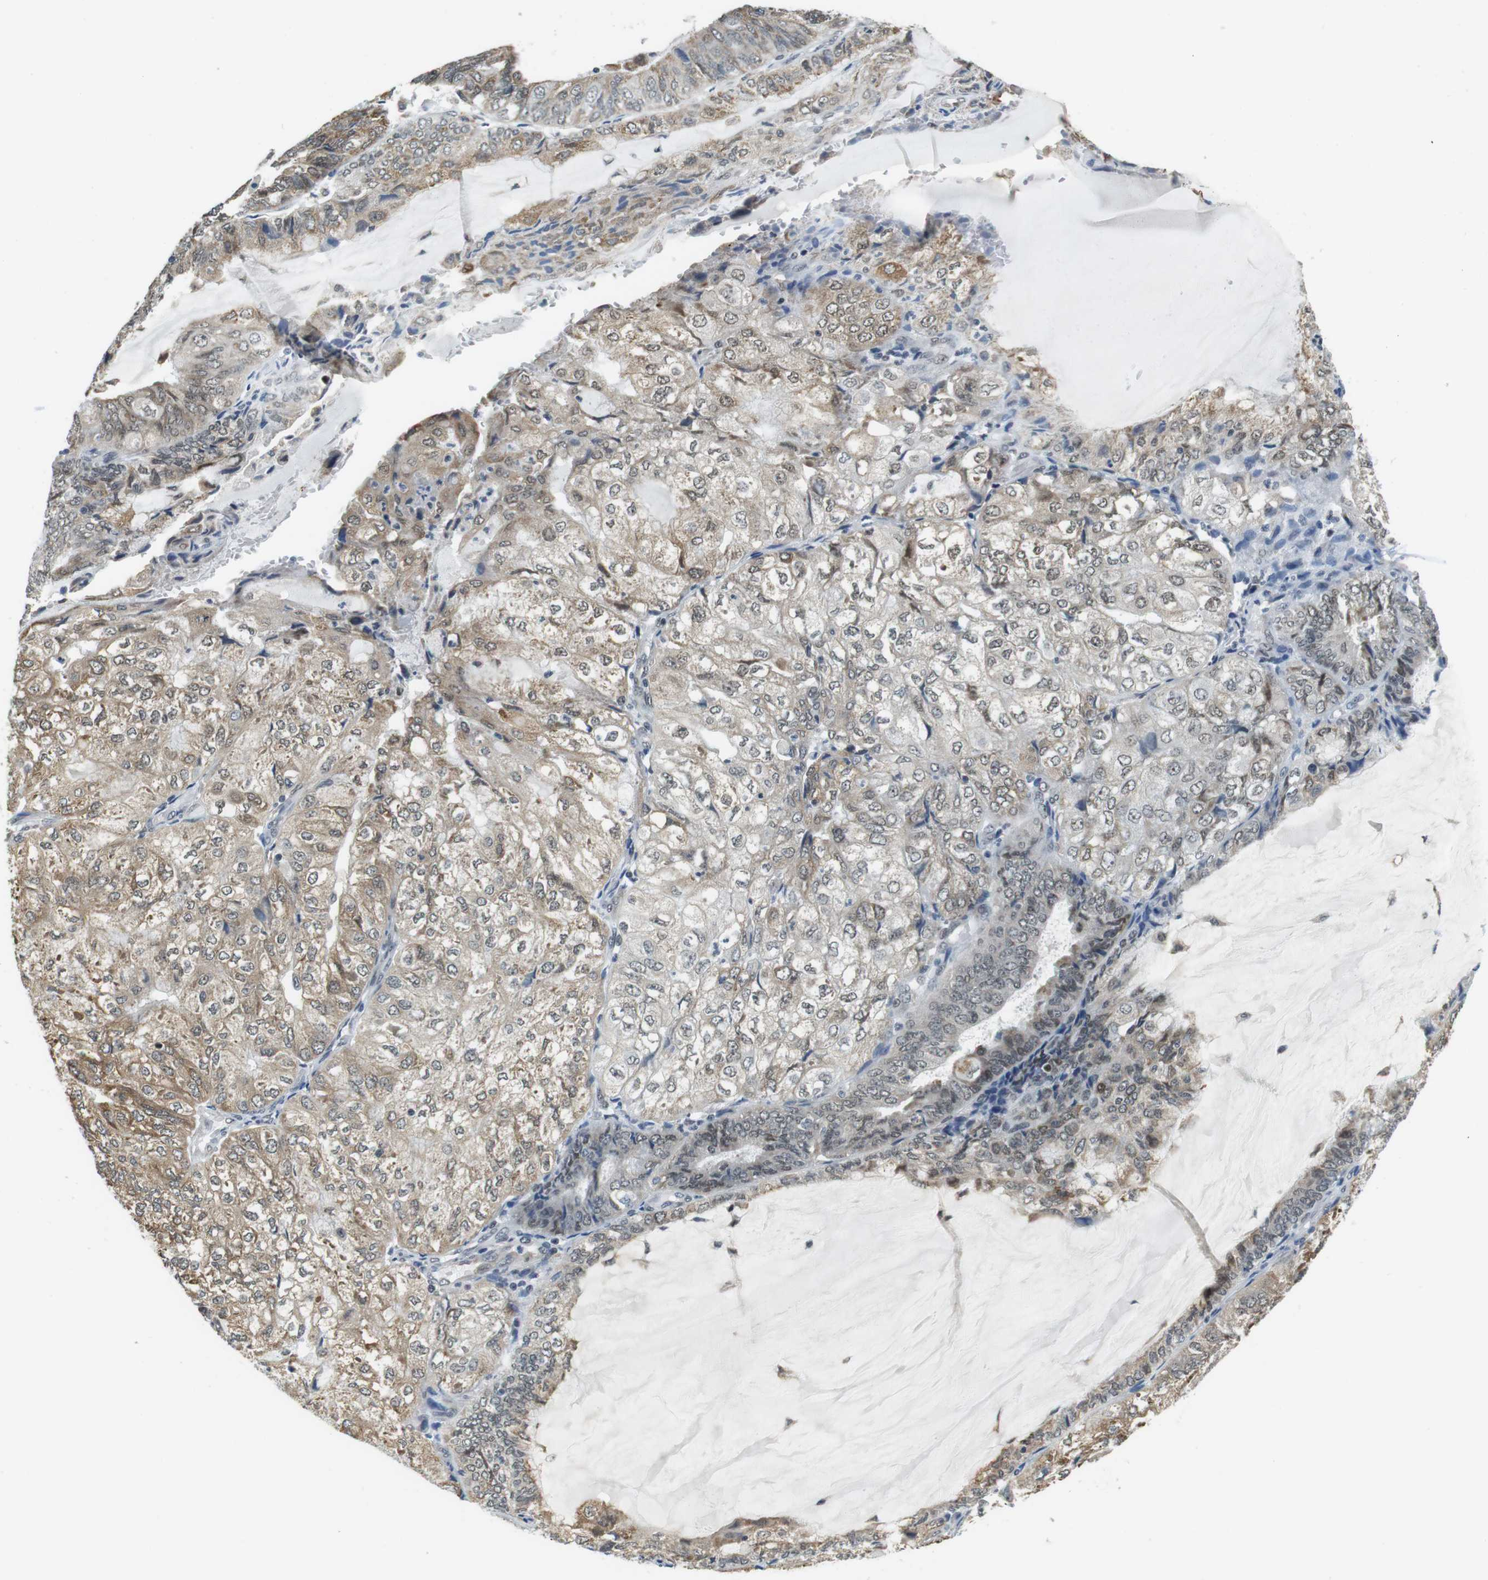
{"staining": {"intensity": "weak", "quantity": "25%-75%", "location": "nuclear"}, "tissue": "endometrial cancer", "cell_type": "Tumor cells", "image_type": "cancer", "snomed": [{"axis": "morphology", "description": "Adenocarcinoma, NOS"}, {"axis": "topography", "description": "Endometrium"}], "caption": "A high-resolution image shows IHC staining of endometrial adenocarcinoma, which reveals weak nuclear staining in about 25%-75% of tumor cells. (DAB = brown stain, brightfield microscopy at high magnification).", "gene": "RNF38", "patient": {"sex": "female", "age": 81}}